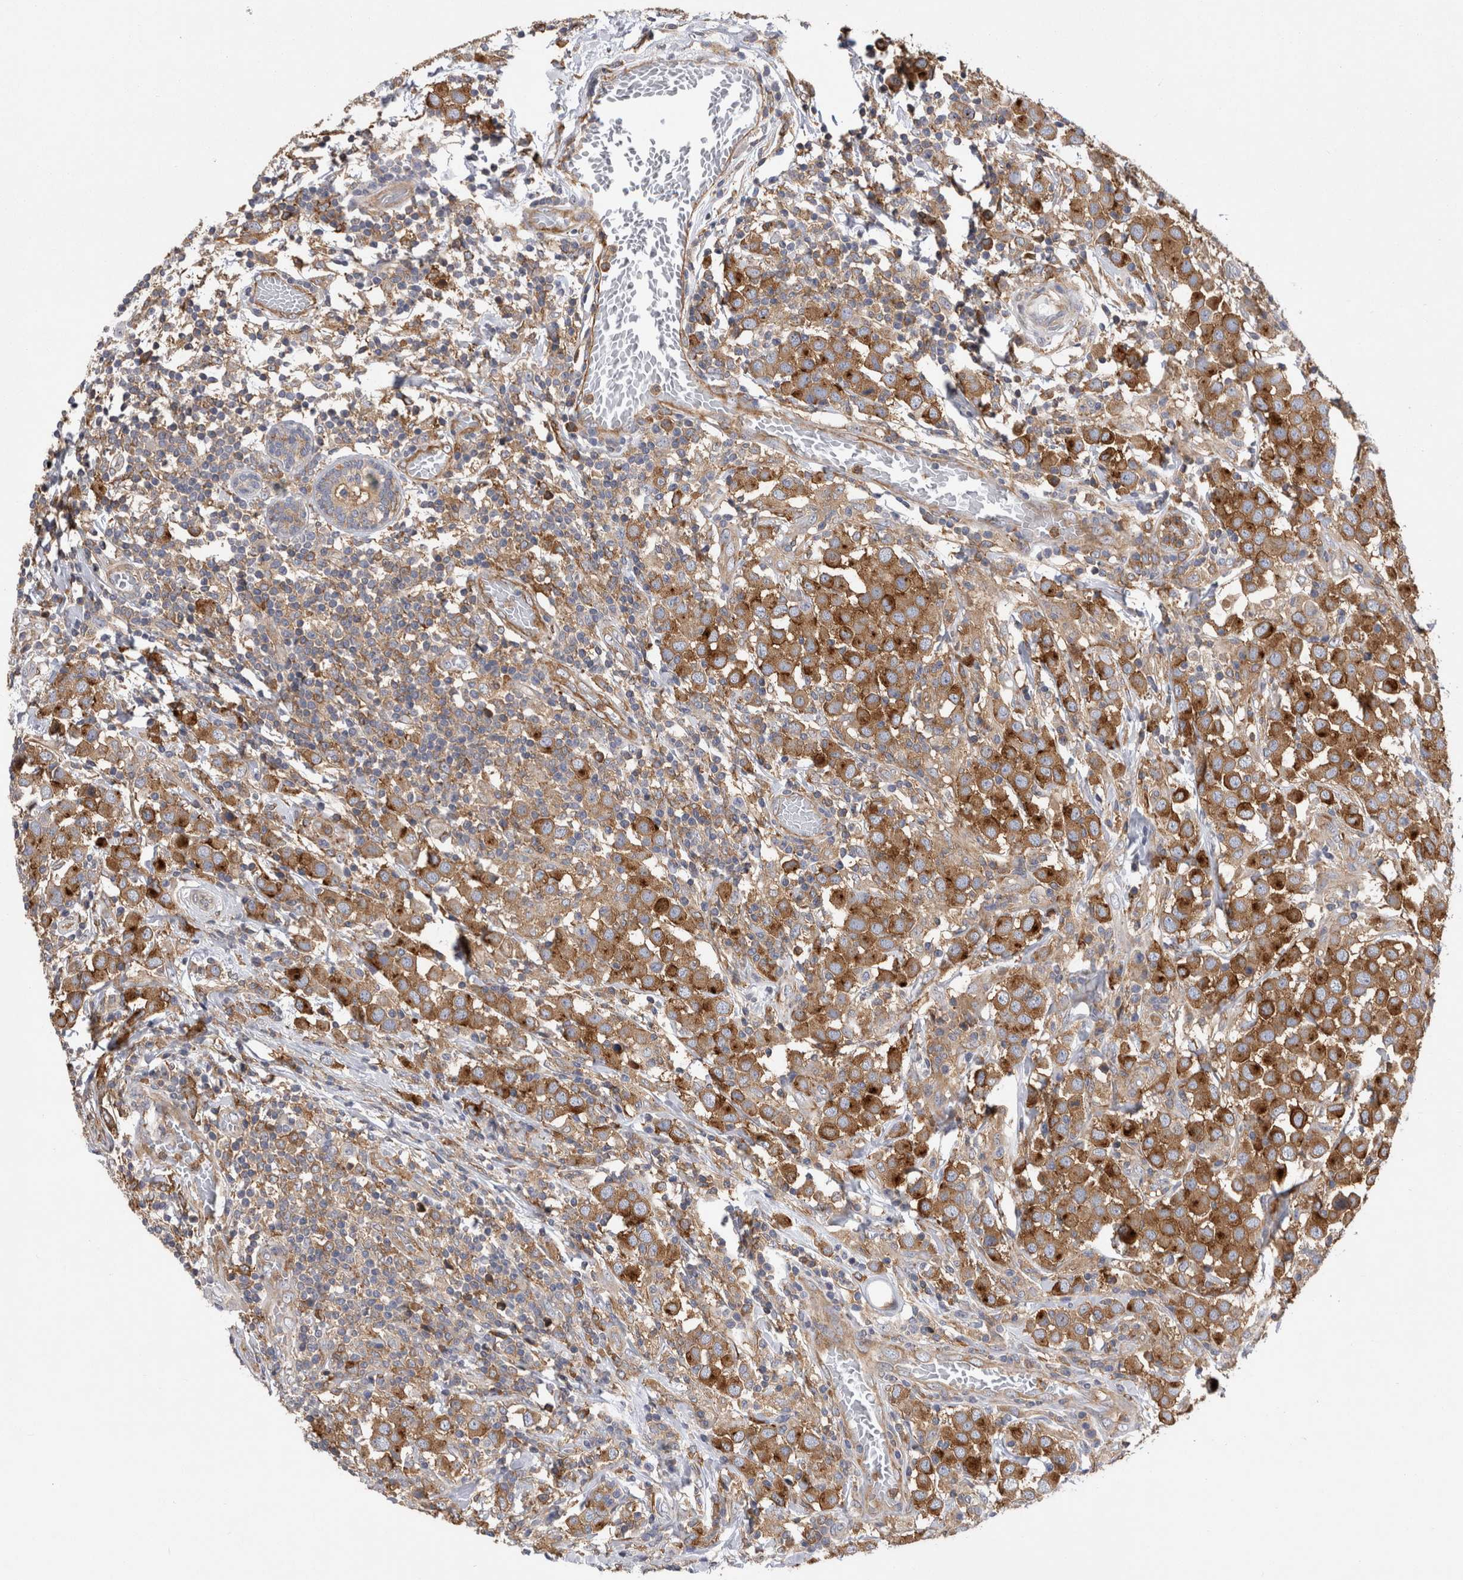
{"staining": {"intensity": "strong", "quantity": ">75%", "location": "cytoplasmic/membranous"}, "tissue": "breast cancer", "cell_type": "Tumor cells", "image_type": "cancer", "snomed": [{"axis": "morphology", "description": "Duct carcinoma"}, {"axis": "topography", "description": "Breast"}], "caption": "Breast infiltrating ductal carcinoma stained for a protein (brown) demonstrates strong cytoplasmic/membranous positive expression in about >75% of tumor cells.", "gene": "RAB11FIP1", "patient": {"sex": "female", "age": 61}}